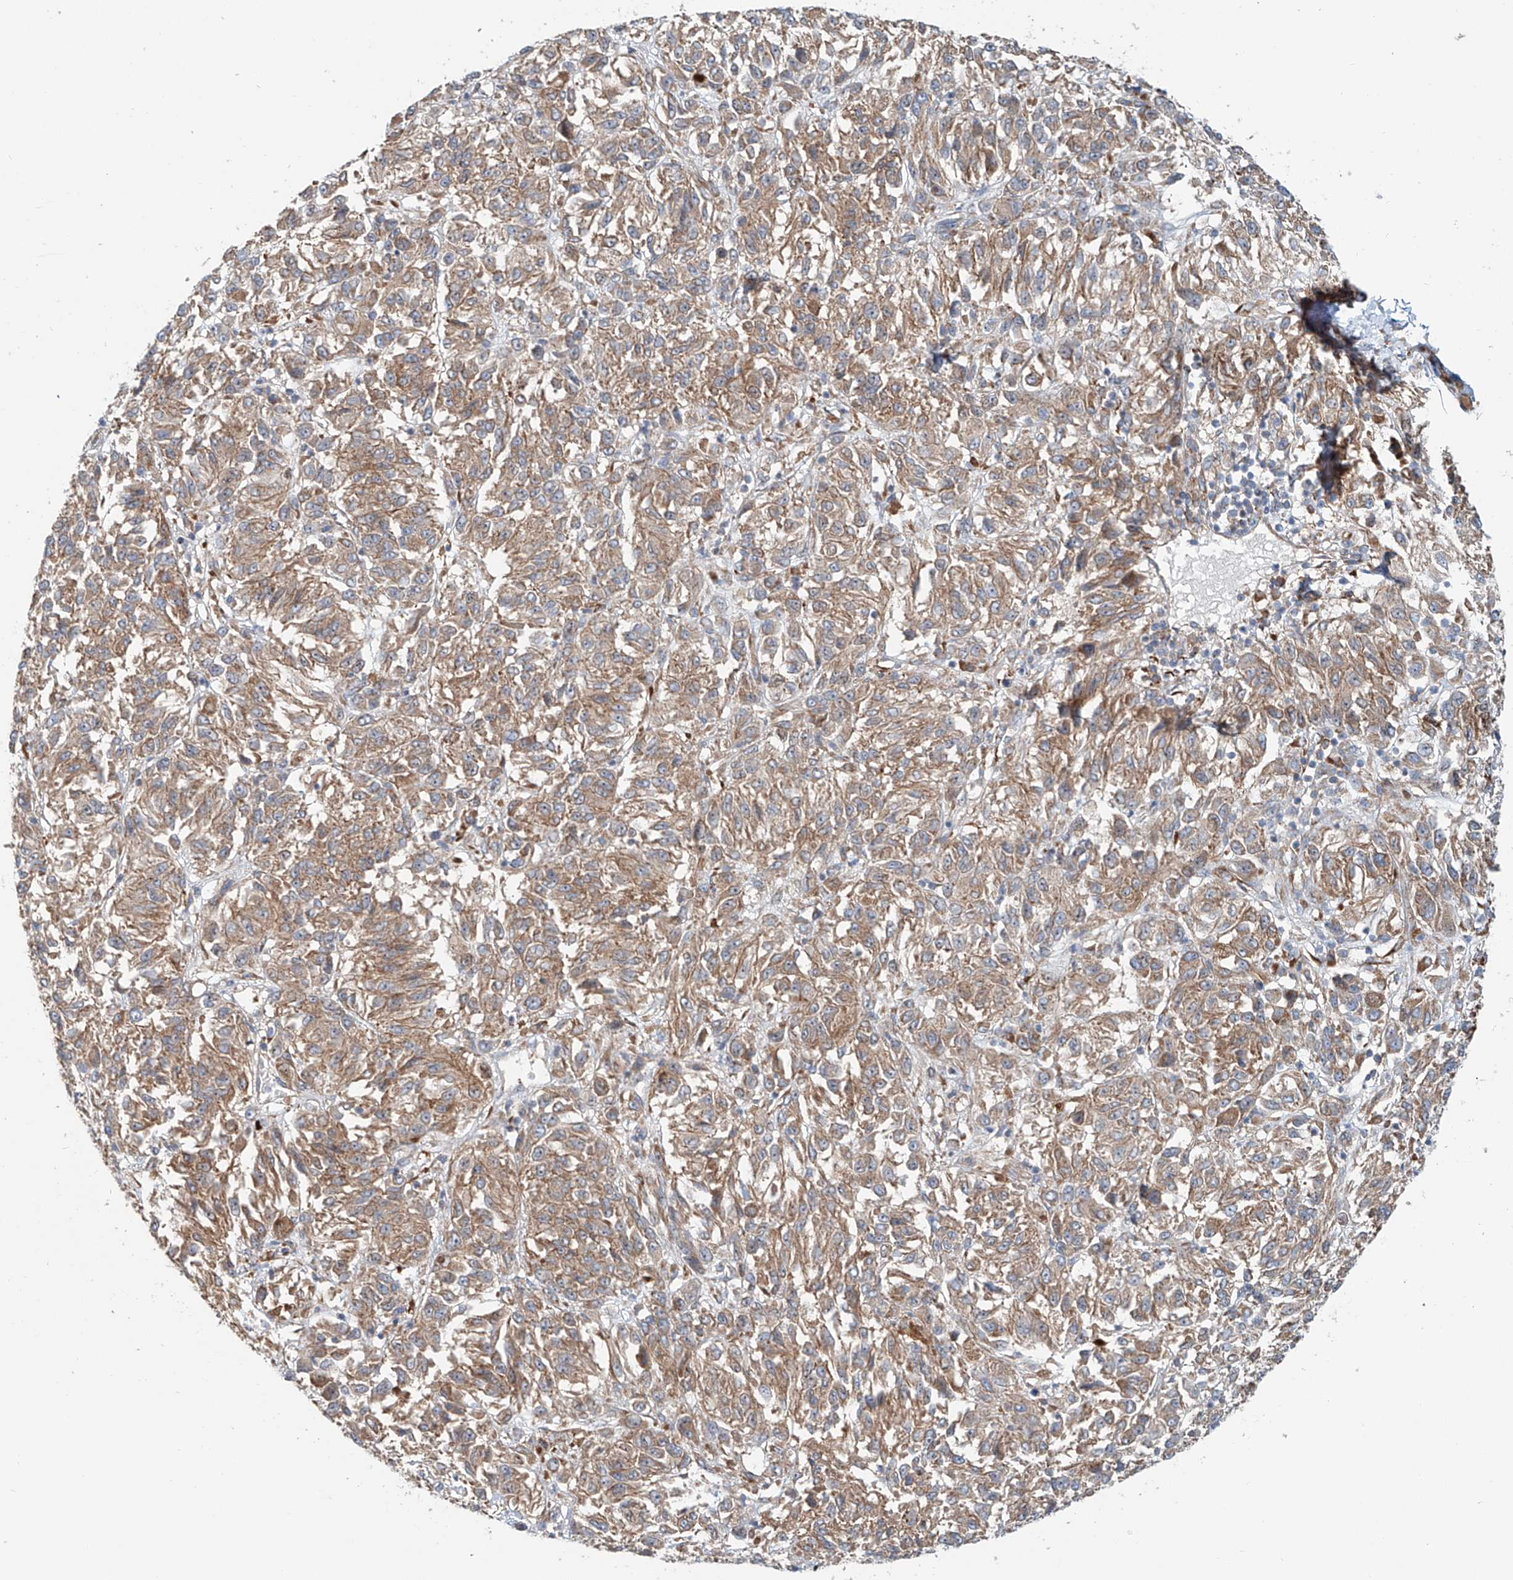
{"staining": {"intensity": "moderate", "quantity": ">75%", "location": "cytoplasmic/membranous"}, "tissue": "melanoma", "cell_type": "Tumor cells", "image_type": "cancer", "snomed": [{"axis": "morphology", "description": "Malignant melanoma, Metastatic site"}, {"axis": "topography", "description": "Lung"}], "caption": "DAB (3,3'-diaminobenzidine) immunohistochemical staining of malignant melanoma (metastatic site) shows moderate cytoplasmic/membranous protein positivity in about >75% of tumor cells.", "gene": "SNAP29", "patient": {"sex": "male", "age": 64}}